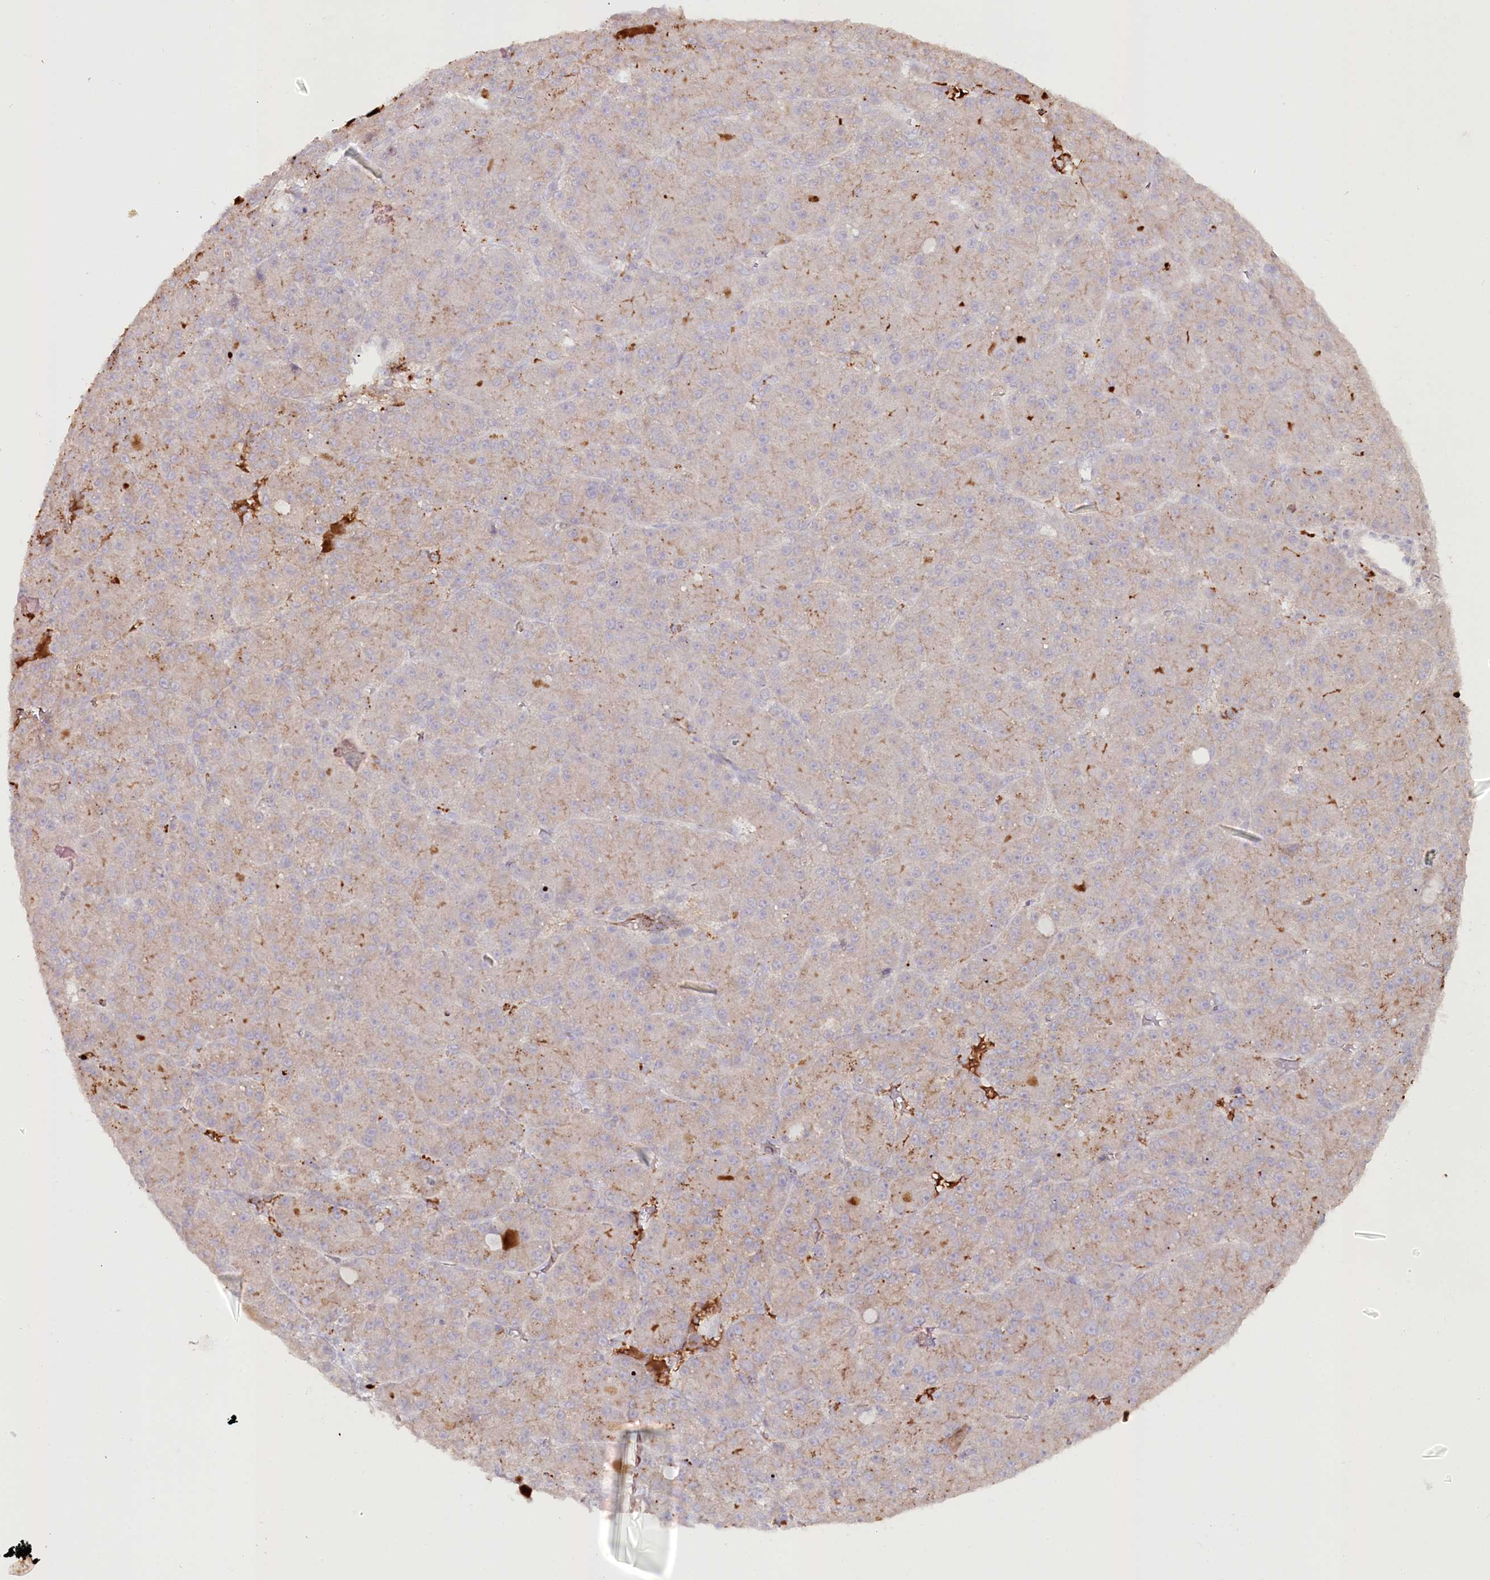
{"staining": {"intensity": "weak", "quantity": "25%-75%", "location": "cytoplasmic/membranous"}, "tissue": "liver cancer", "cell_type": "Tumor cells", "image_type": "cancer", "snomed": [{"axis": "morphology", "description": "Carcinoma, Hepatocellular, NOS"}, {"axis": "topography", "description": "Liver"}], "caption": "Hepatocellular carcinoma (liver) was stained to show a protein in brown. There is low levels of weak cytoplasmic/membranous staining in approximately 25%-75% of tumor cells. Using DAB (brown) and hematoxylin (blue) stains, captured at high magnification using brightfield microscopy.", "gene": "PSAPL1", "patient": {"sex": "male", "age": 67}}